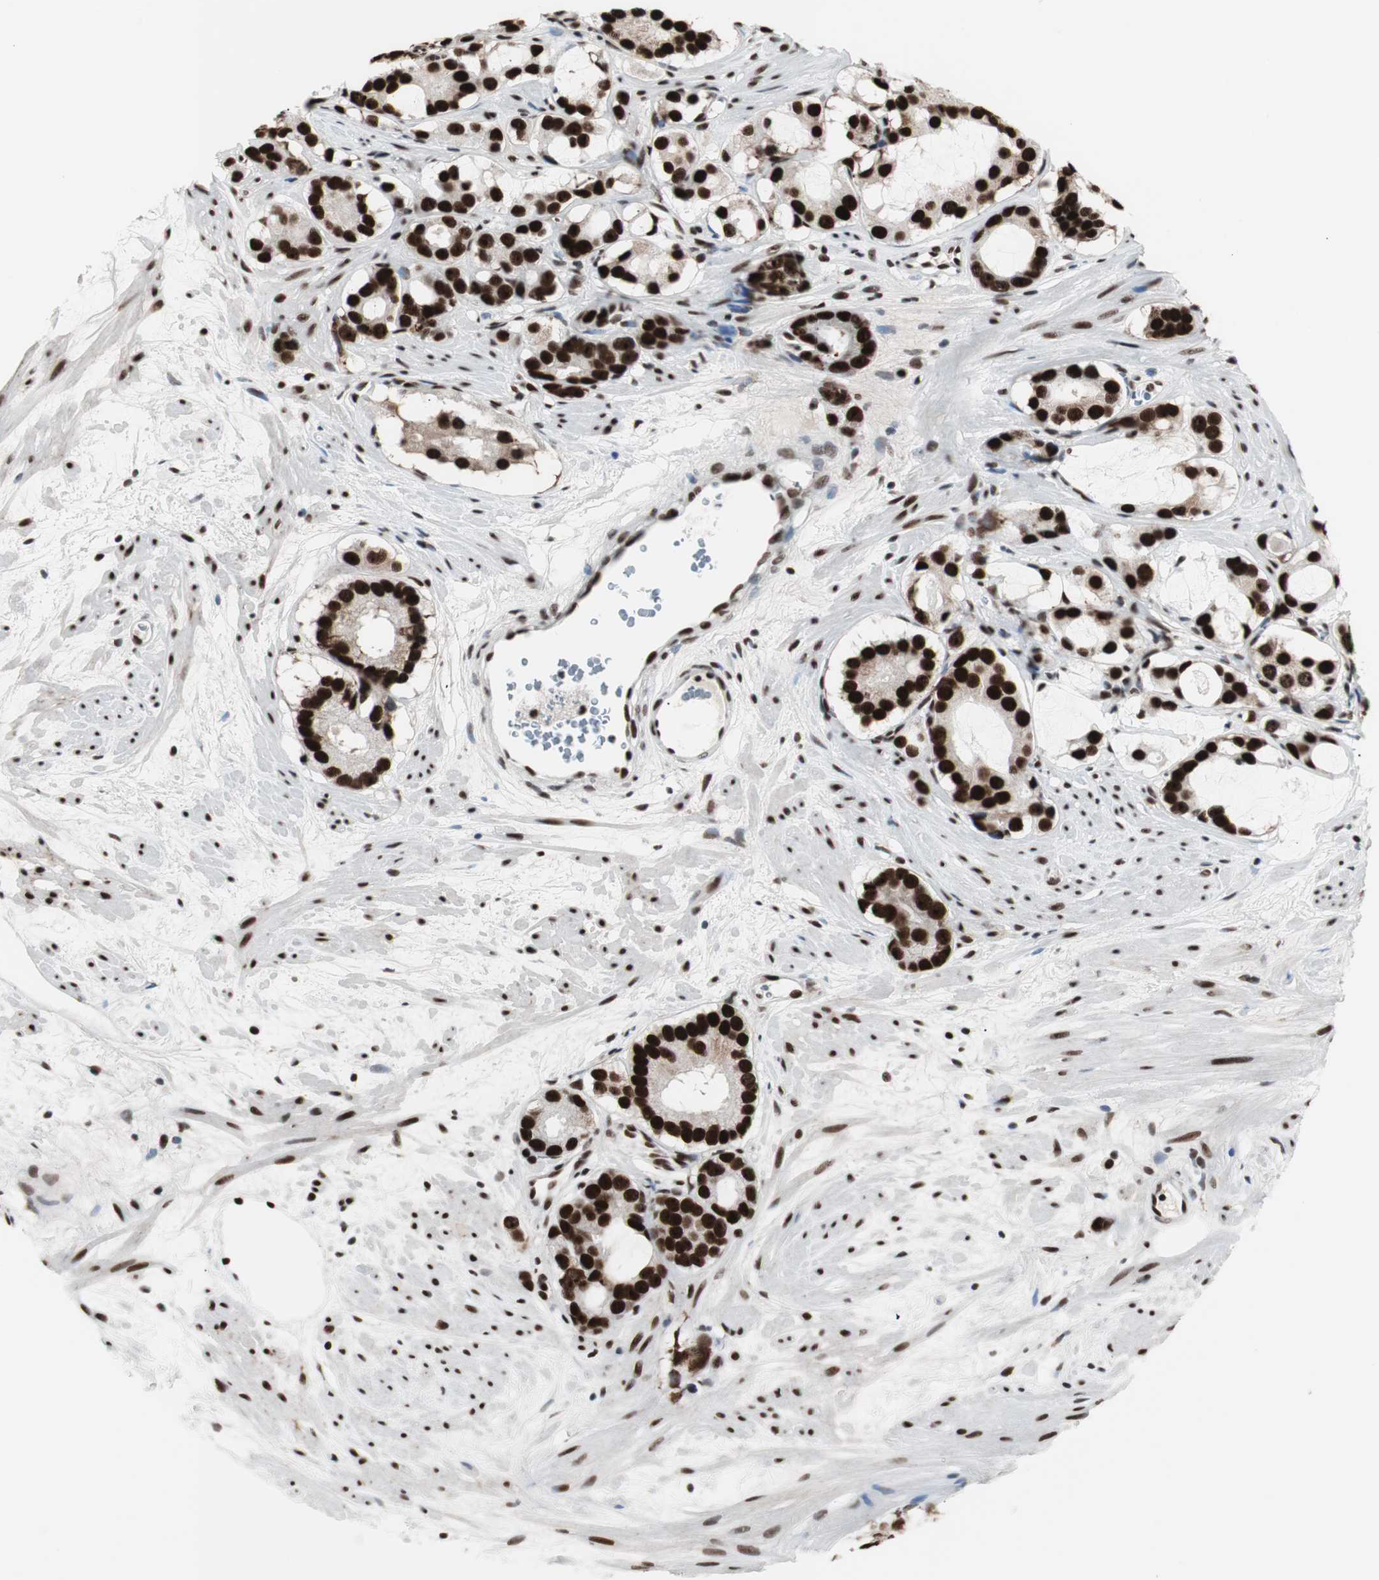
{"staining": {"intensity": "strong", "quantity": ">75%", "location": "nuclear"}, "tissue": "prostate cancer", "cell_type": "Tumor cells", "image_type": "cancer", "snomed": [{"axis": "morphology", "description": "Adenocarcinoma, Low grade"}, {"axis": "topography", "description": "Prostate"}], "caption": "Low-grade adenocarcinoma (prostate) stained for a protein (brown) exhibits strong nuclear positive staining in approximately >75% of tumor cells.", "gene": "XRCC1", "patient": {"sex": "male", "age": 57}}